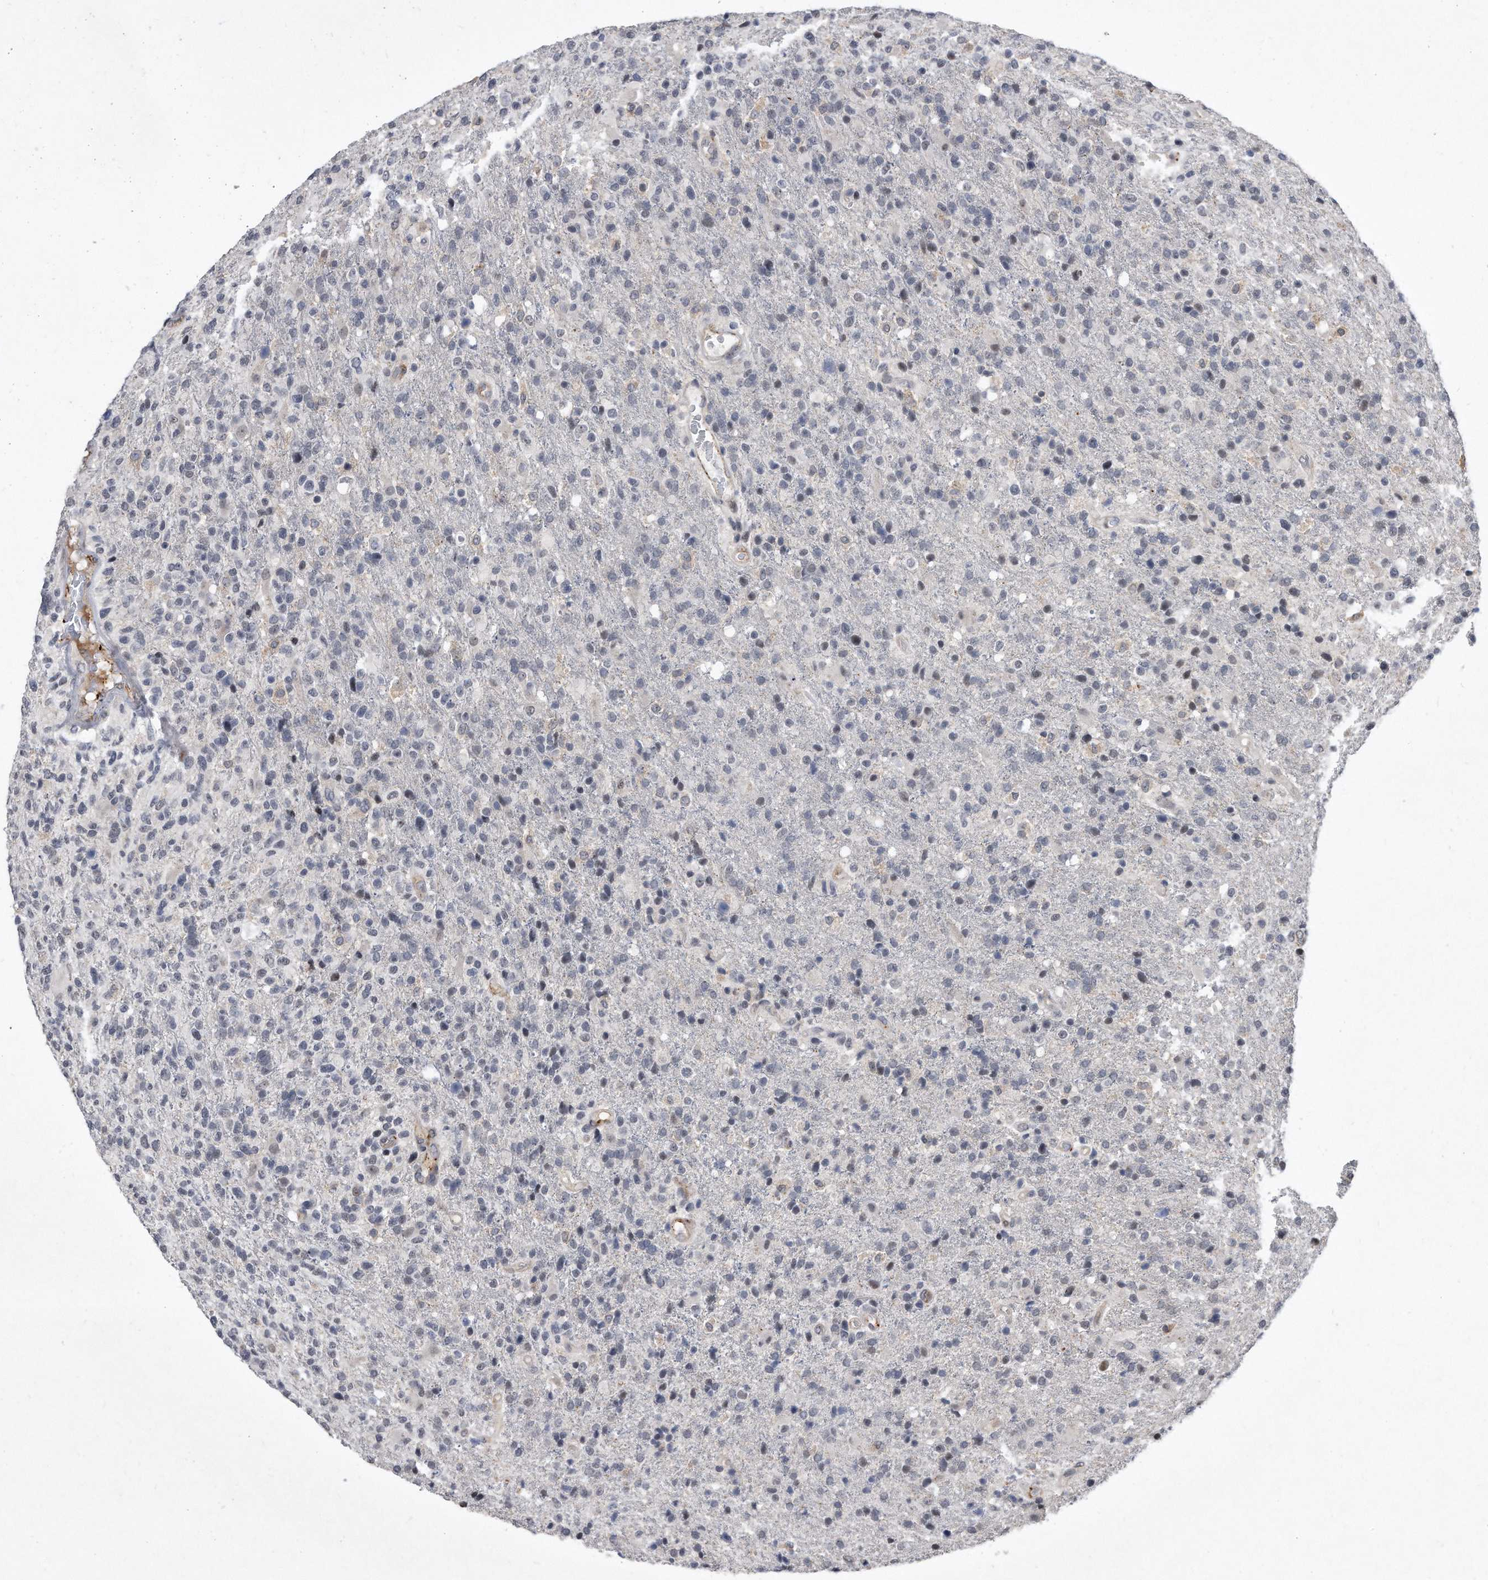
{"staining": {"intensity": "negative", "quantity": "none", "location": "none"}, "tissue": "glioma", "cell_type": "Tumor cells", "image_type": "cancer", "snomed": [{"axis": "morphology", "description": "Glioma, malignant, High grade"}, {"axis": "topography", "description": "Brain"}], "caption": "Malignant glioma (high-grade) stained for a protein using immunohistochemistry (IHC) shows no staining tumor cells.", "gene": "PGBD2", "patient": {"sex": "male", "age": 72}}